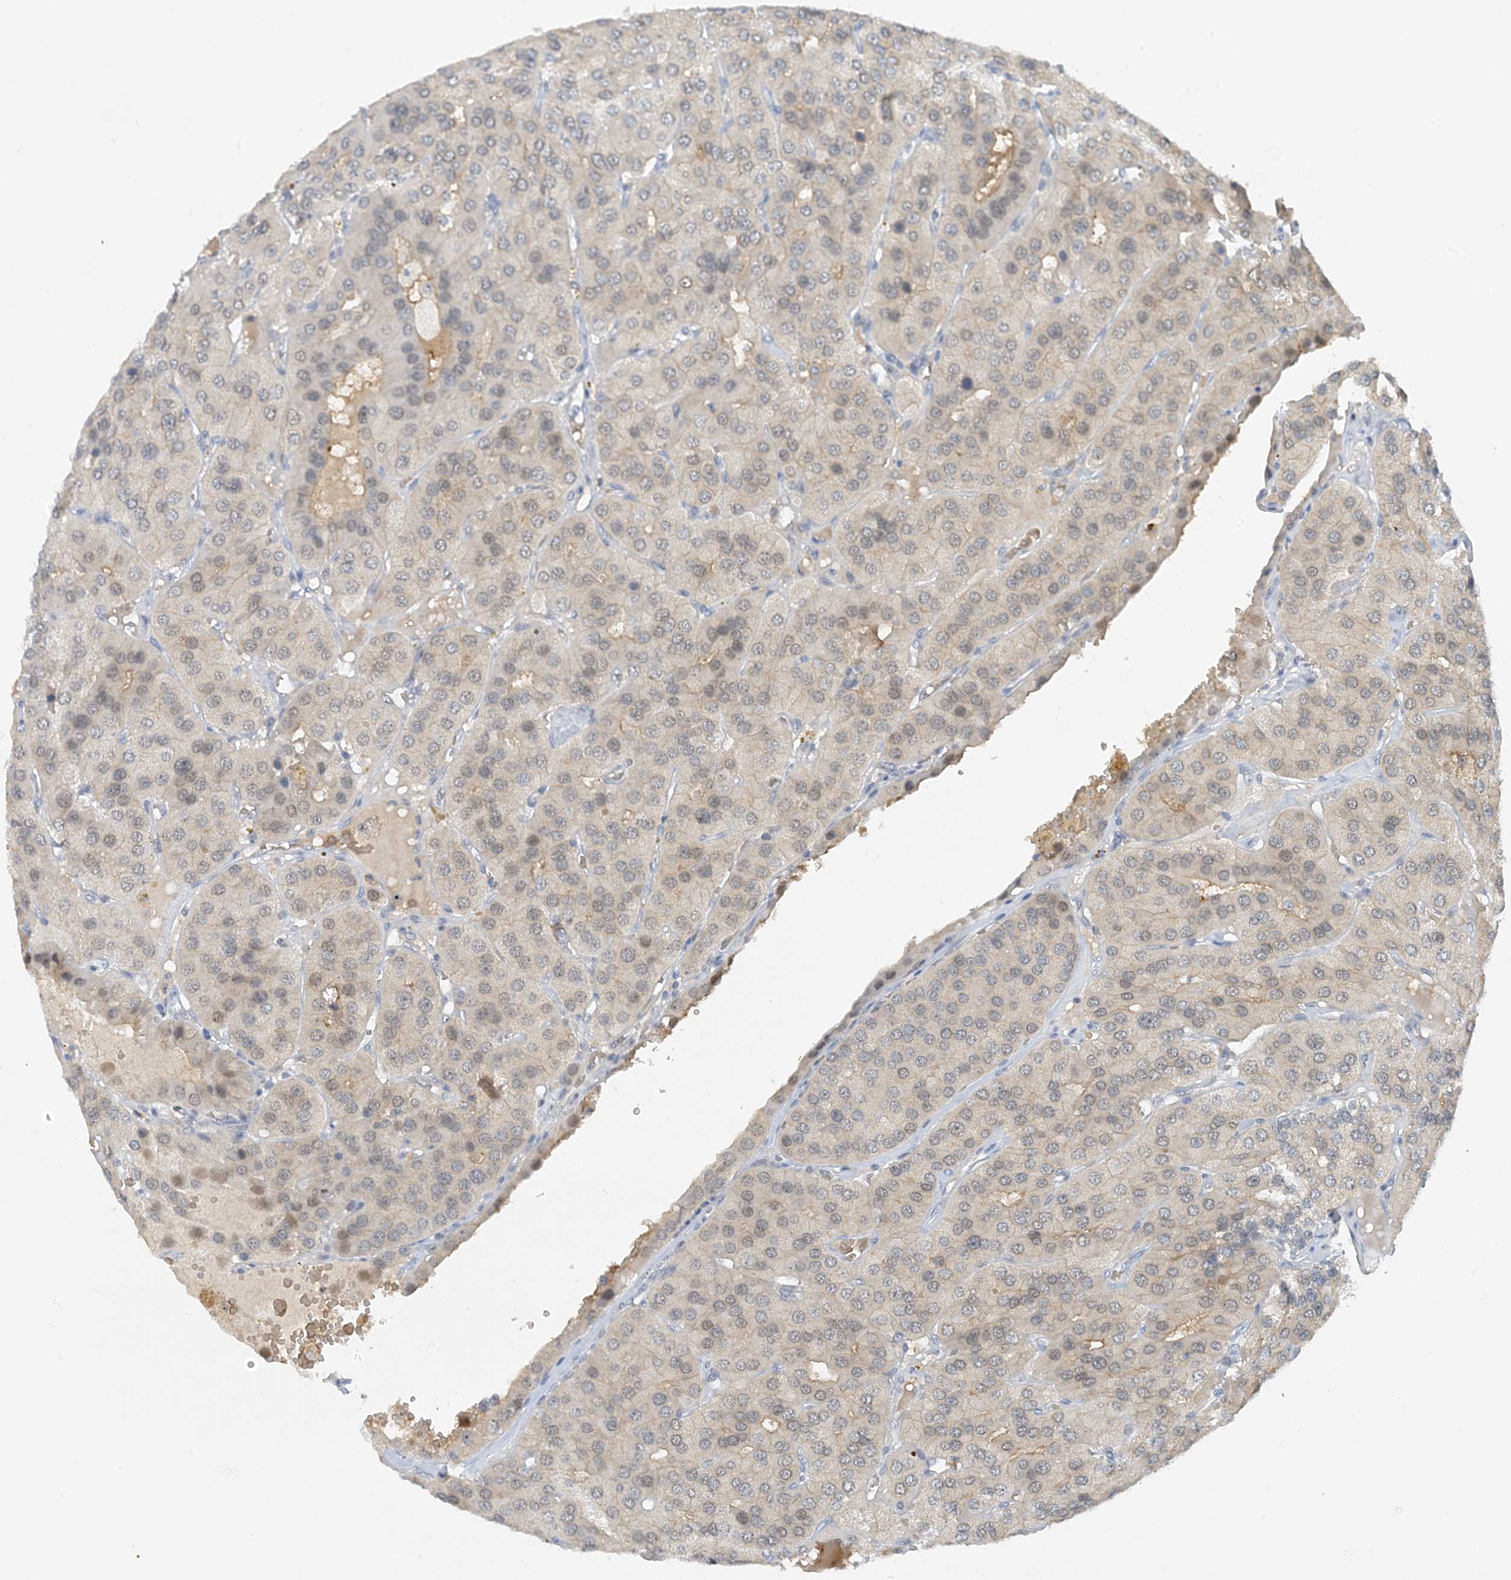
{"staining": {"intensity": "weak", "quantity": "<25%", "location": "nuclear"}, "tissue": "parathyroid gland", "cell_type": "Glandular cells", "image_type": "normal", "snomed": [{"axis": "morphology", "description": "Normal tissue, NOS"}, {"axis": "morphology", "description": "Adenoma, NOS"}, {"axis": "topography", "description": "Parathyroid gland"}], "caption": "This is an immunohistochemistry image of normal human parathyroid gland. There is no positivity in glandular cells.", "gene": "UBE2E1", "patient": {"sex": "female", "age": 86}}